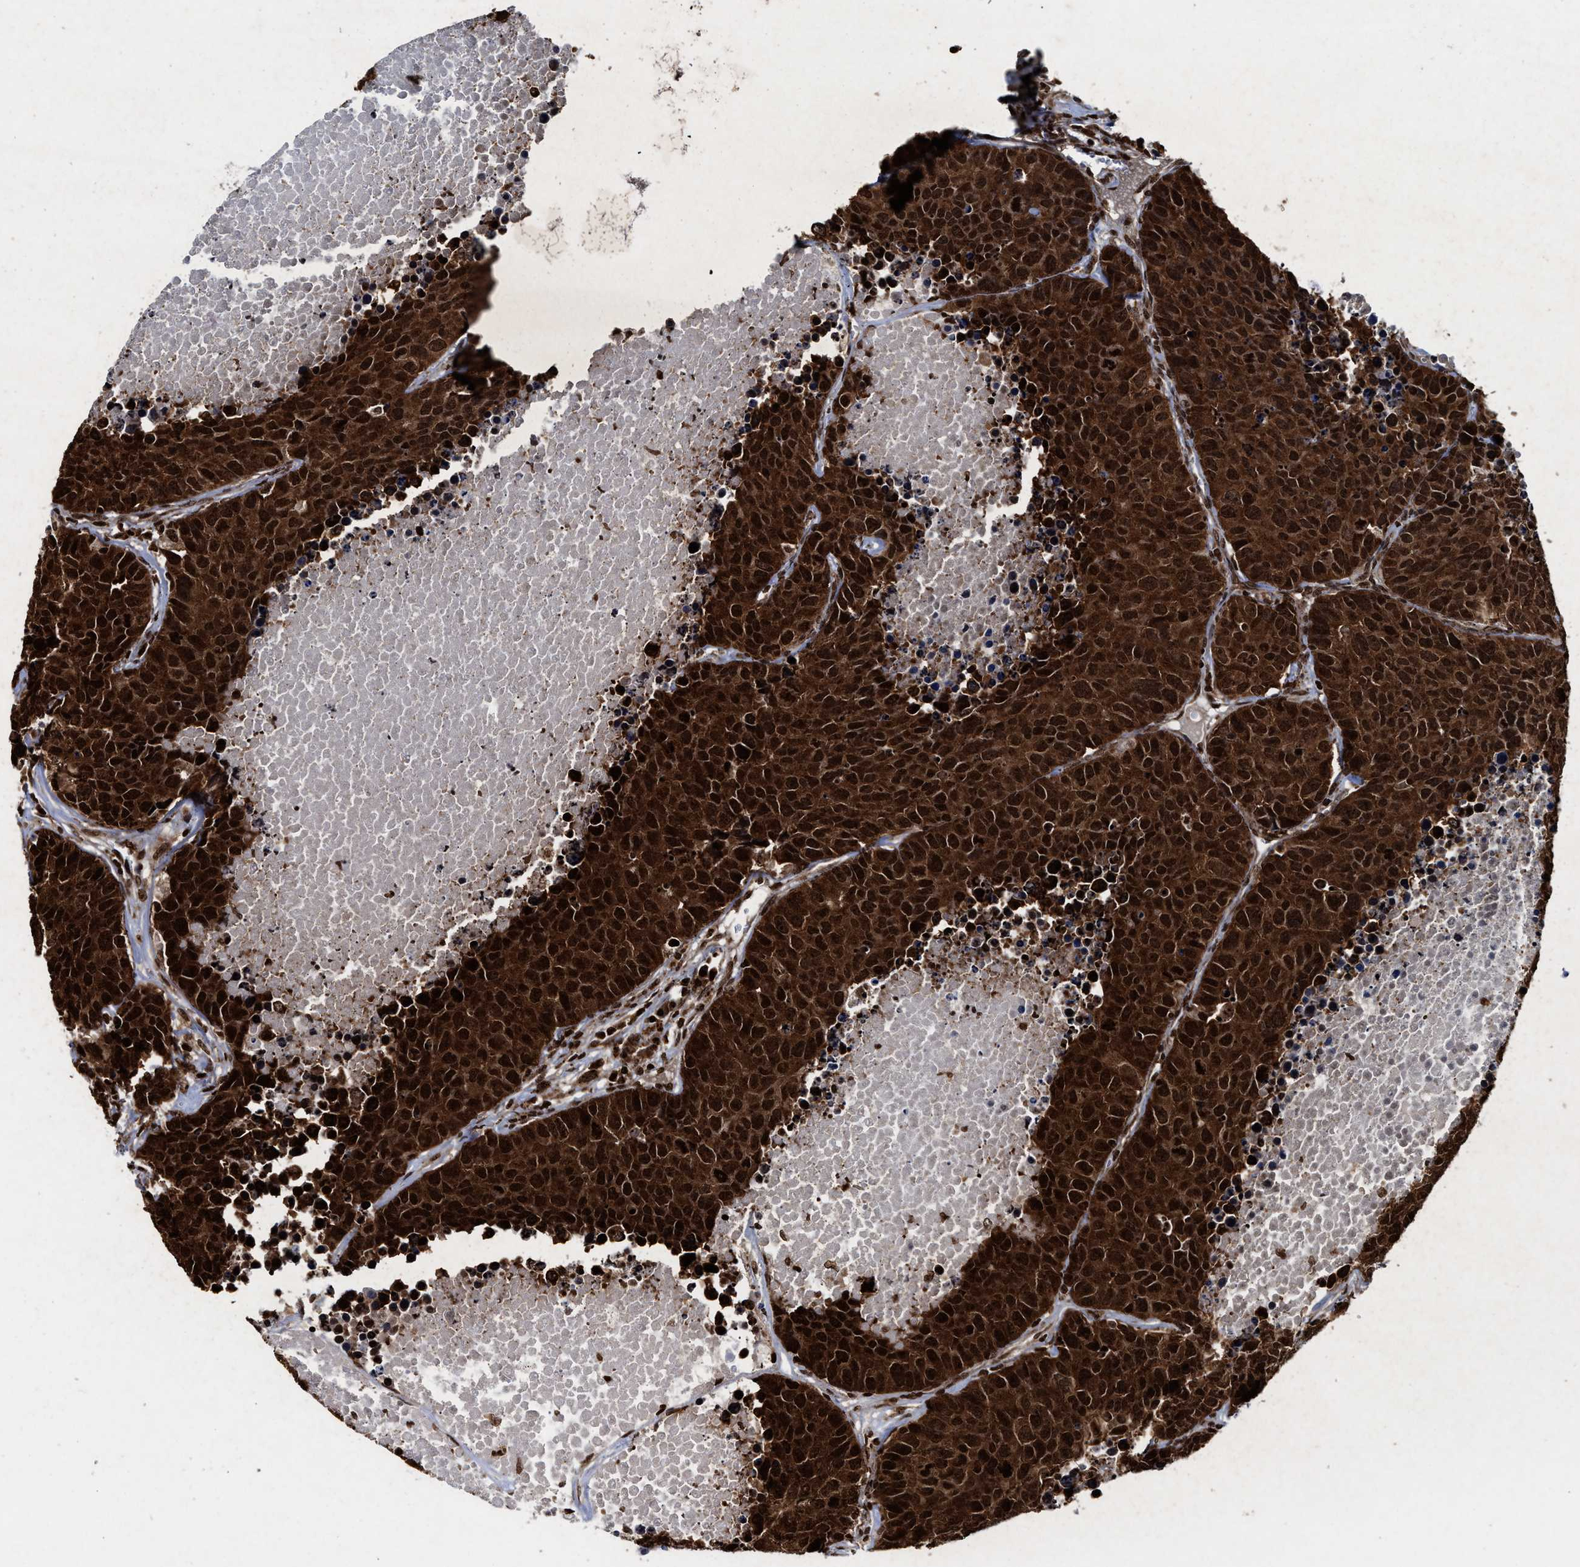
{"staining": {"intensity": "strong", "quantity": ">75%", "location": "cytoplasmic/membranous,nuclear"}, "tissue": "carcinoid", "cell_type": "Tumor cells", "image_type": "cancer", "snomed": [{"axis": "morphology", "description": "Carcinoid, malignant, NOS"}, {"axis": "topography", "description": "Lung"}], "caption": "Immunohistochemistry image of human carcinoid stained for a protein (brown), which reveals high levels of strong cytoplasmic/membranous and nuclear staining in about >75% of tumor cells.", "gene": "ALYREF", "patient": {"sex": "male", "age": 60}}